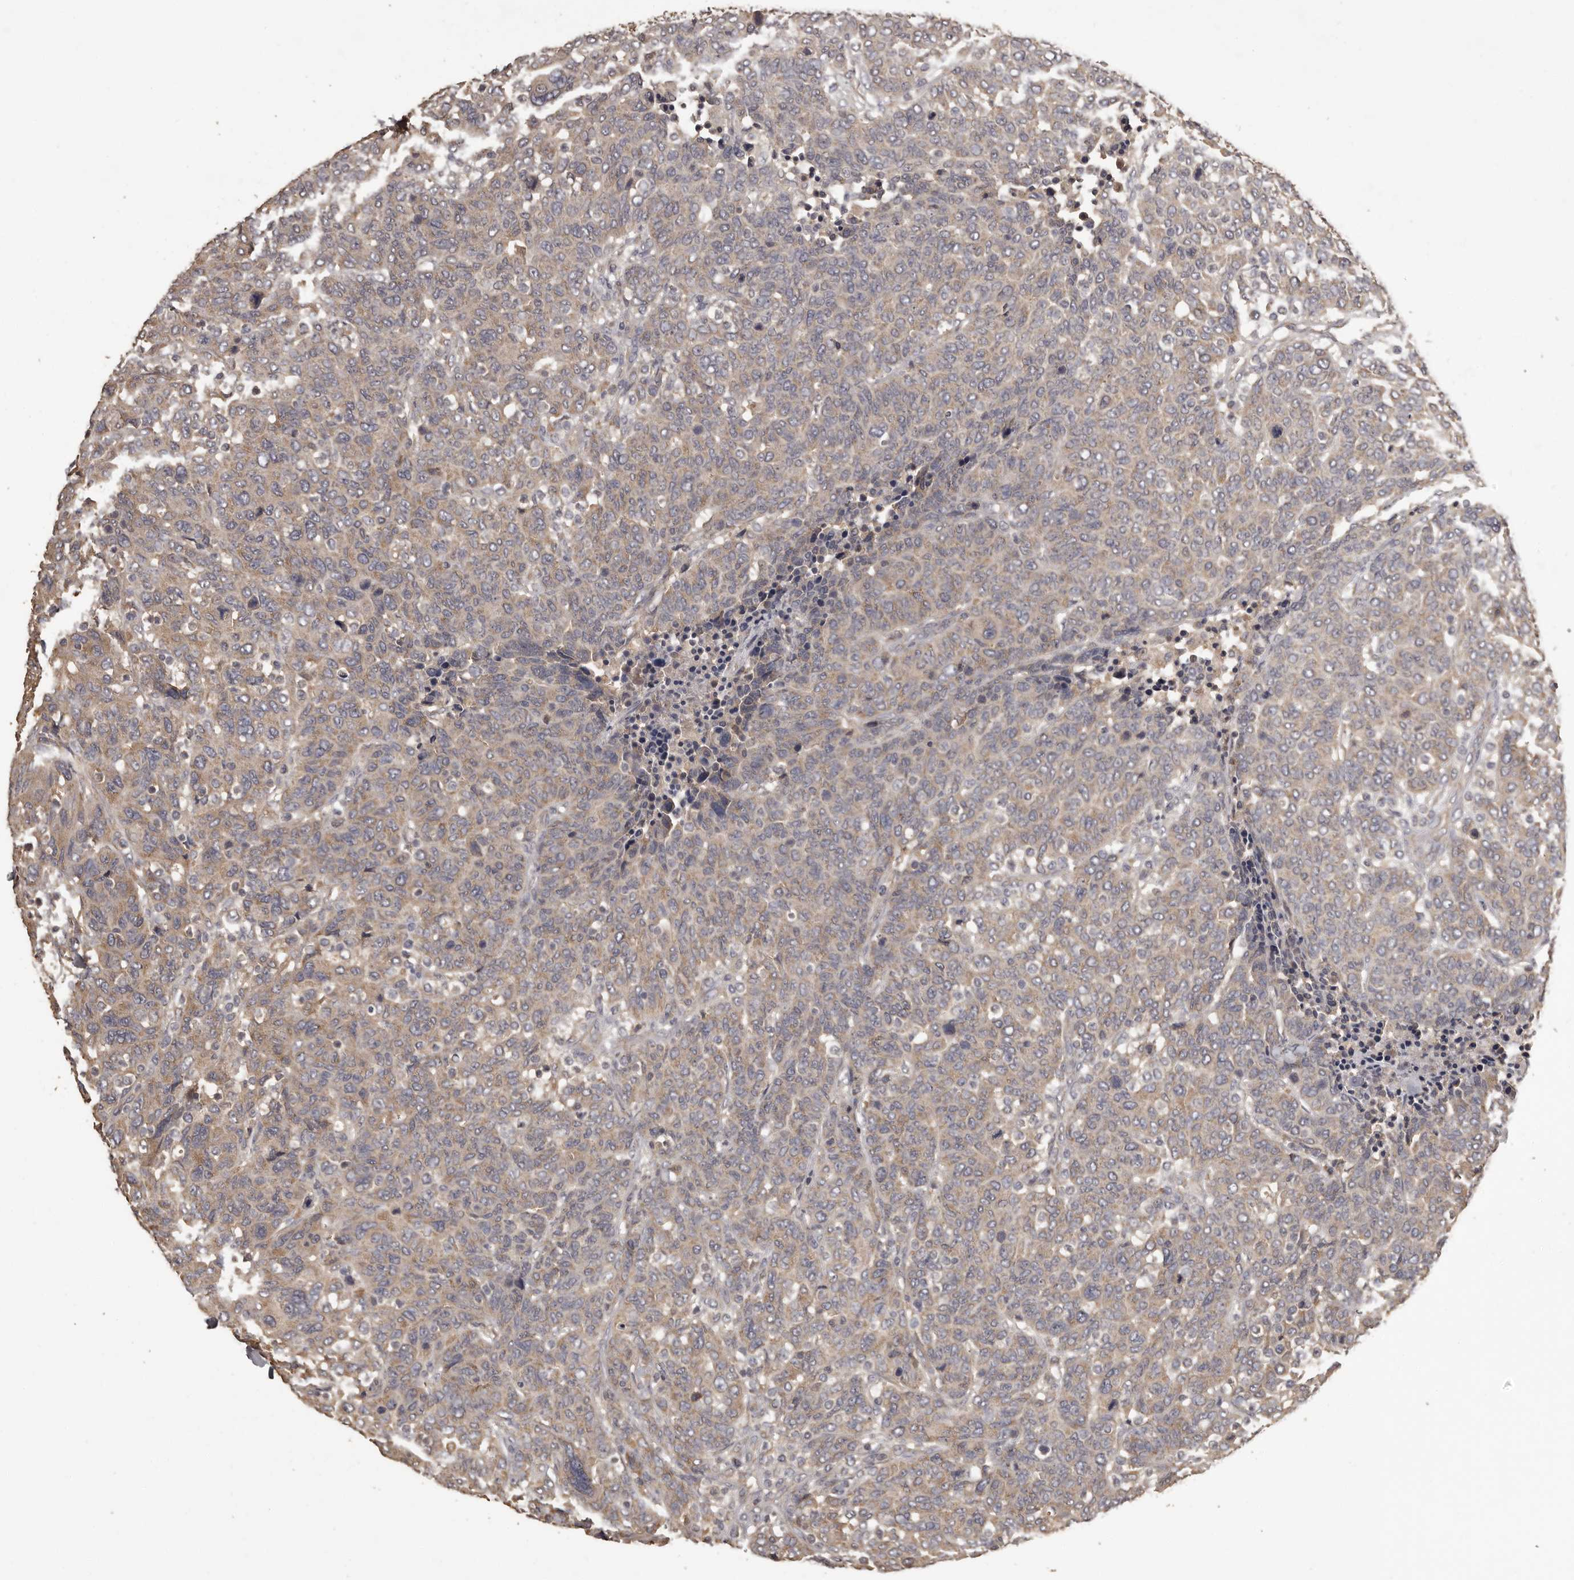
{"staining": {"intensity": "weak", "quantity": "25%-75%", "location": "cytoplasmic/membranous"}, "tissue": "breast cancer", "cell_type": "Tumor cells", "image_type": "cancer", "snomed": [{"axis": "morphology", "description": "Duct carcinoma"}, {"axis": "topography", "description": "Breast"}], "caption": "Immunohistochemical staining of human breast cancer (intraductal carcinoma) displays low levels of weak cytoplasmic/membranous positivity in approximately 25%-75% of tumor cells. (brown staining indicates protein expression, while blue staining denotes nuclei).", "gene": "MGAT5", "patient": {"sex": "female", "age": 37}}